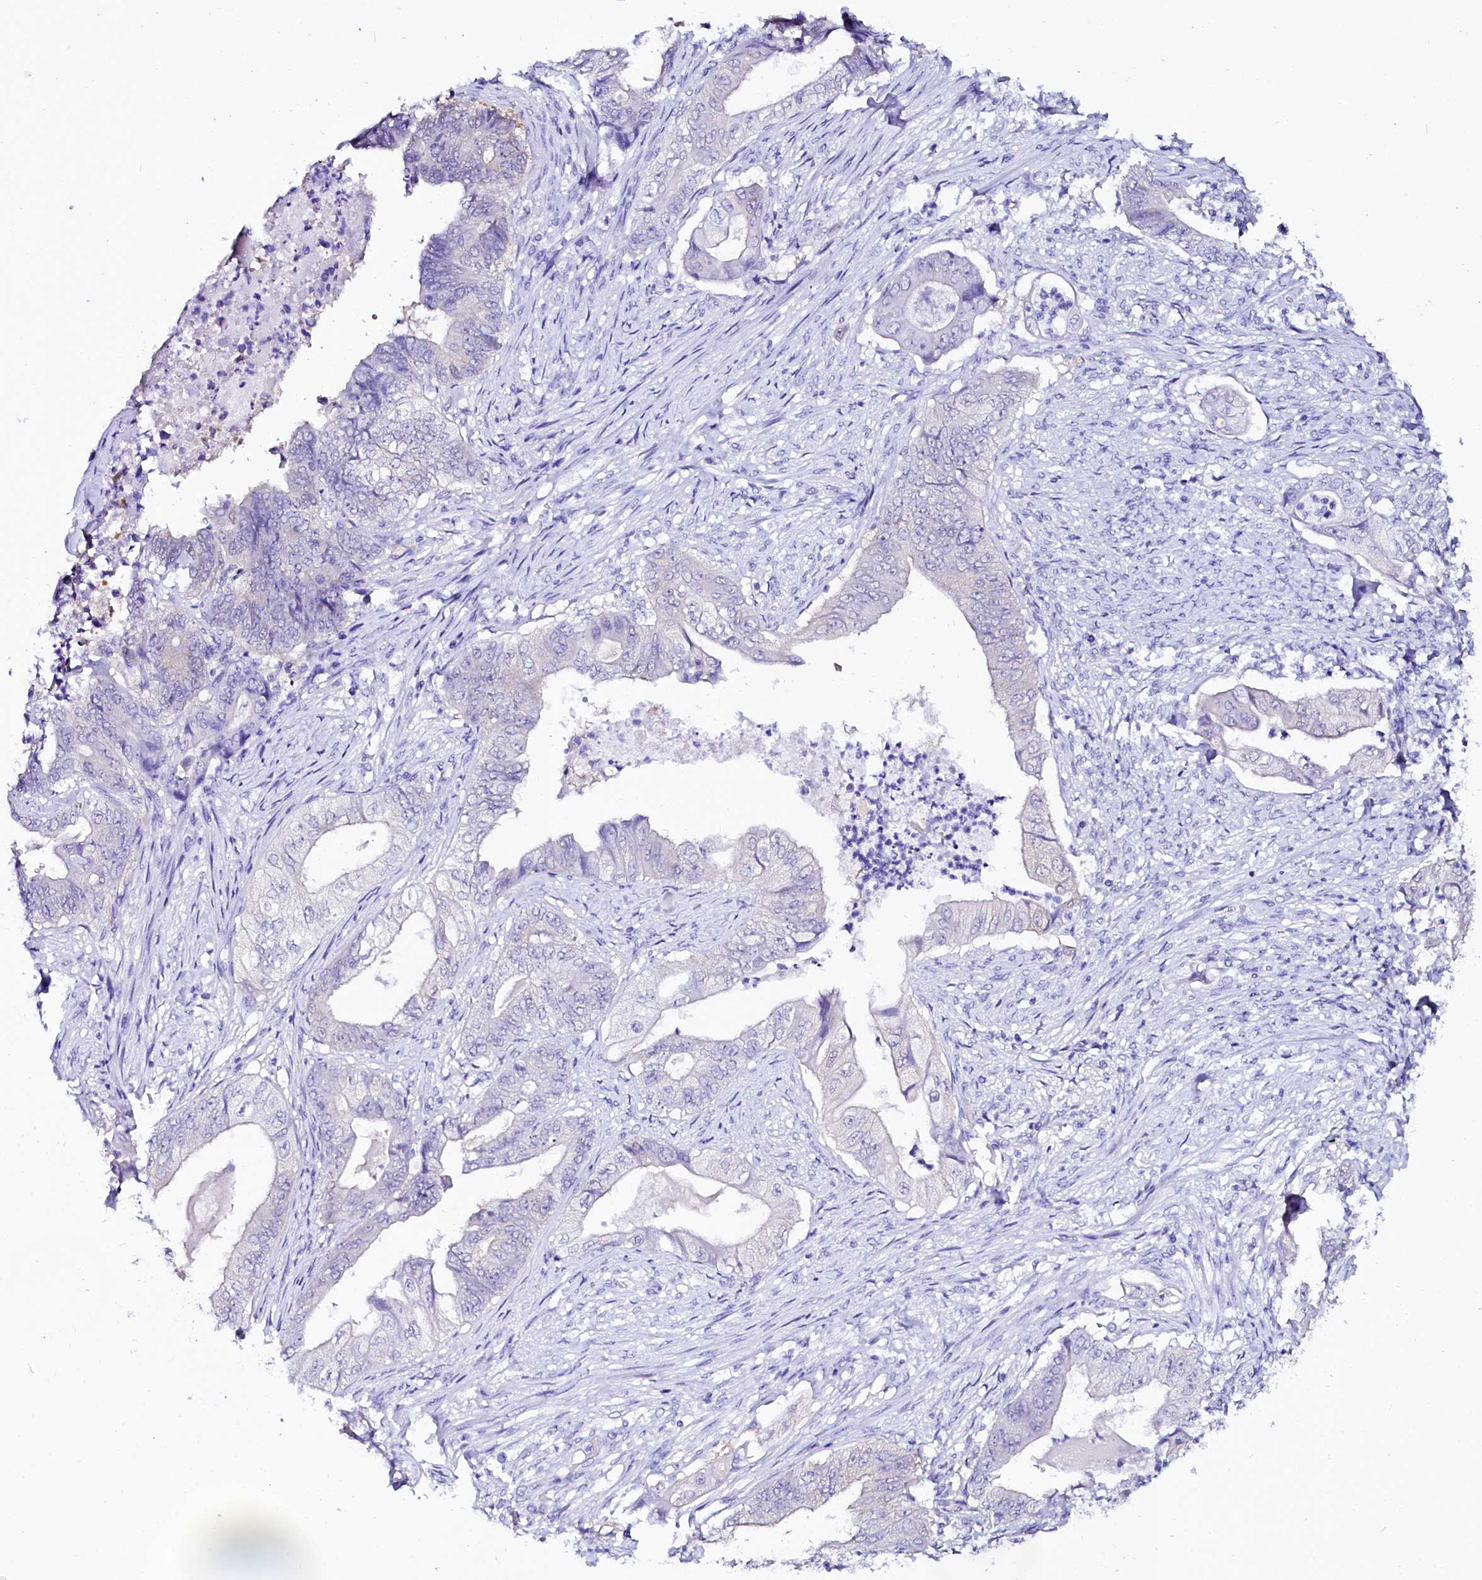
{"staining": {"intensity": "negative", "quantity": "none", "location": "none"}, "tissue": "stomach cancer", "cell_type": "Tumor cells", "image_type": "cancer", "snomed": [{"axis": "morphology", "description": "Adenocarcinoma, NOS"}, {"axis": "topography", "description": "Stomach"}], "caption": "An immunohistochemistry histopathology image of adenocarcinoma (stomach) is shown. There is no staining in tumor cells of adenocarcinoma (stomach).", "gene": "SORD", "patient": {"sex": "female", "age": 73}}